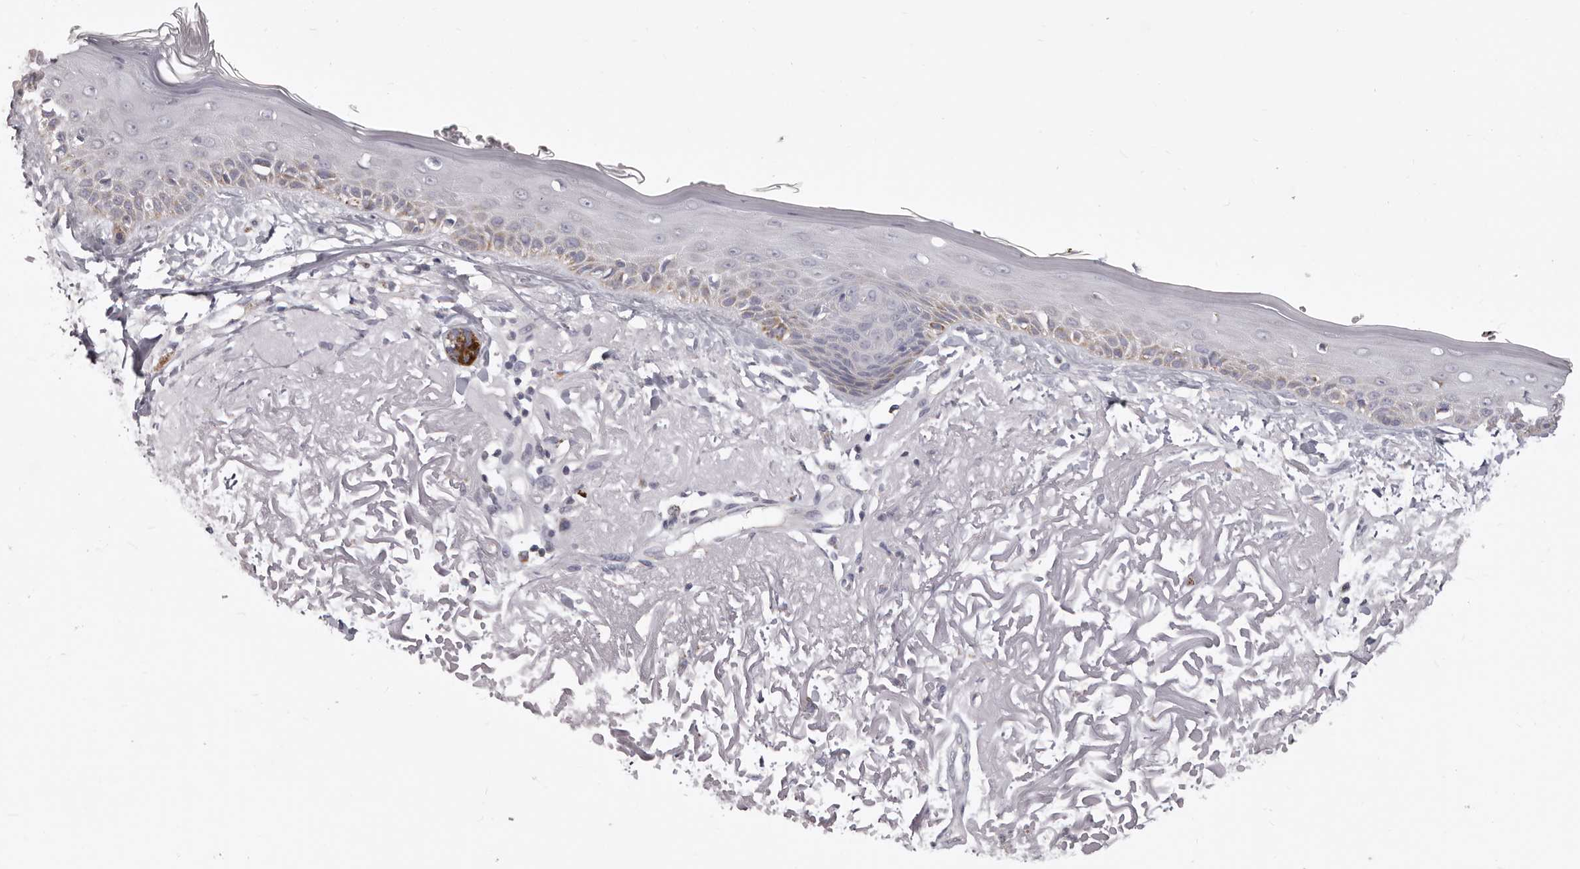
{"staining": {"intensity": "negative", "quantity": "none", "location": "none"}, "tissue": "skin", "cell_type": "Fibroblasts", "image_type": "normal", "snomed": [{"axis": "morphology", "description": "Normal tissue, NOS"}, {"axis": "topography", "description": "Skin"}, {"axis": "topography", "description": "Skeletal muscle"}], "caption": "Fibroblasts show no significant protein expression in benign skin.", "gene": "PRMT2", "patient": {"sex": "male", "age": 83}}